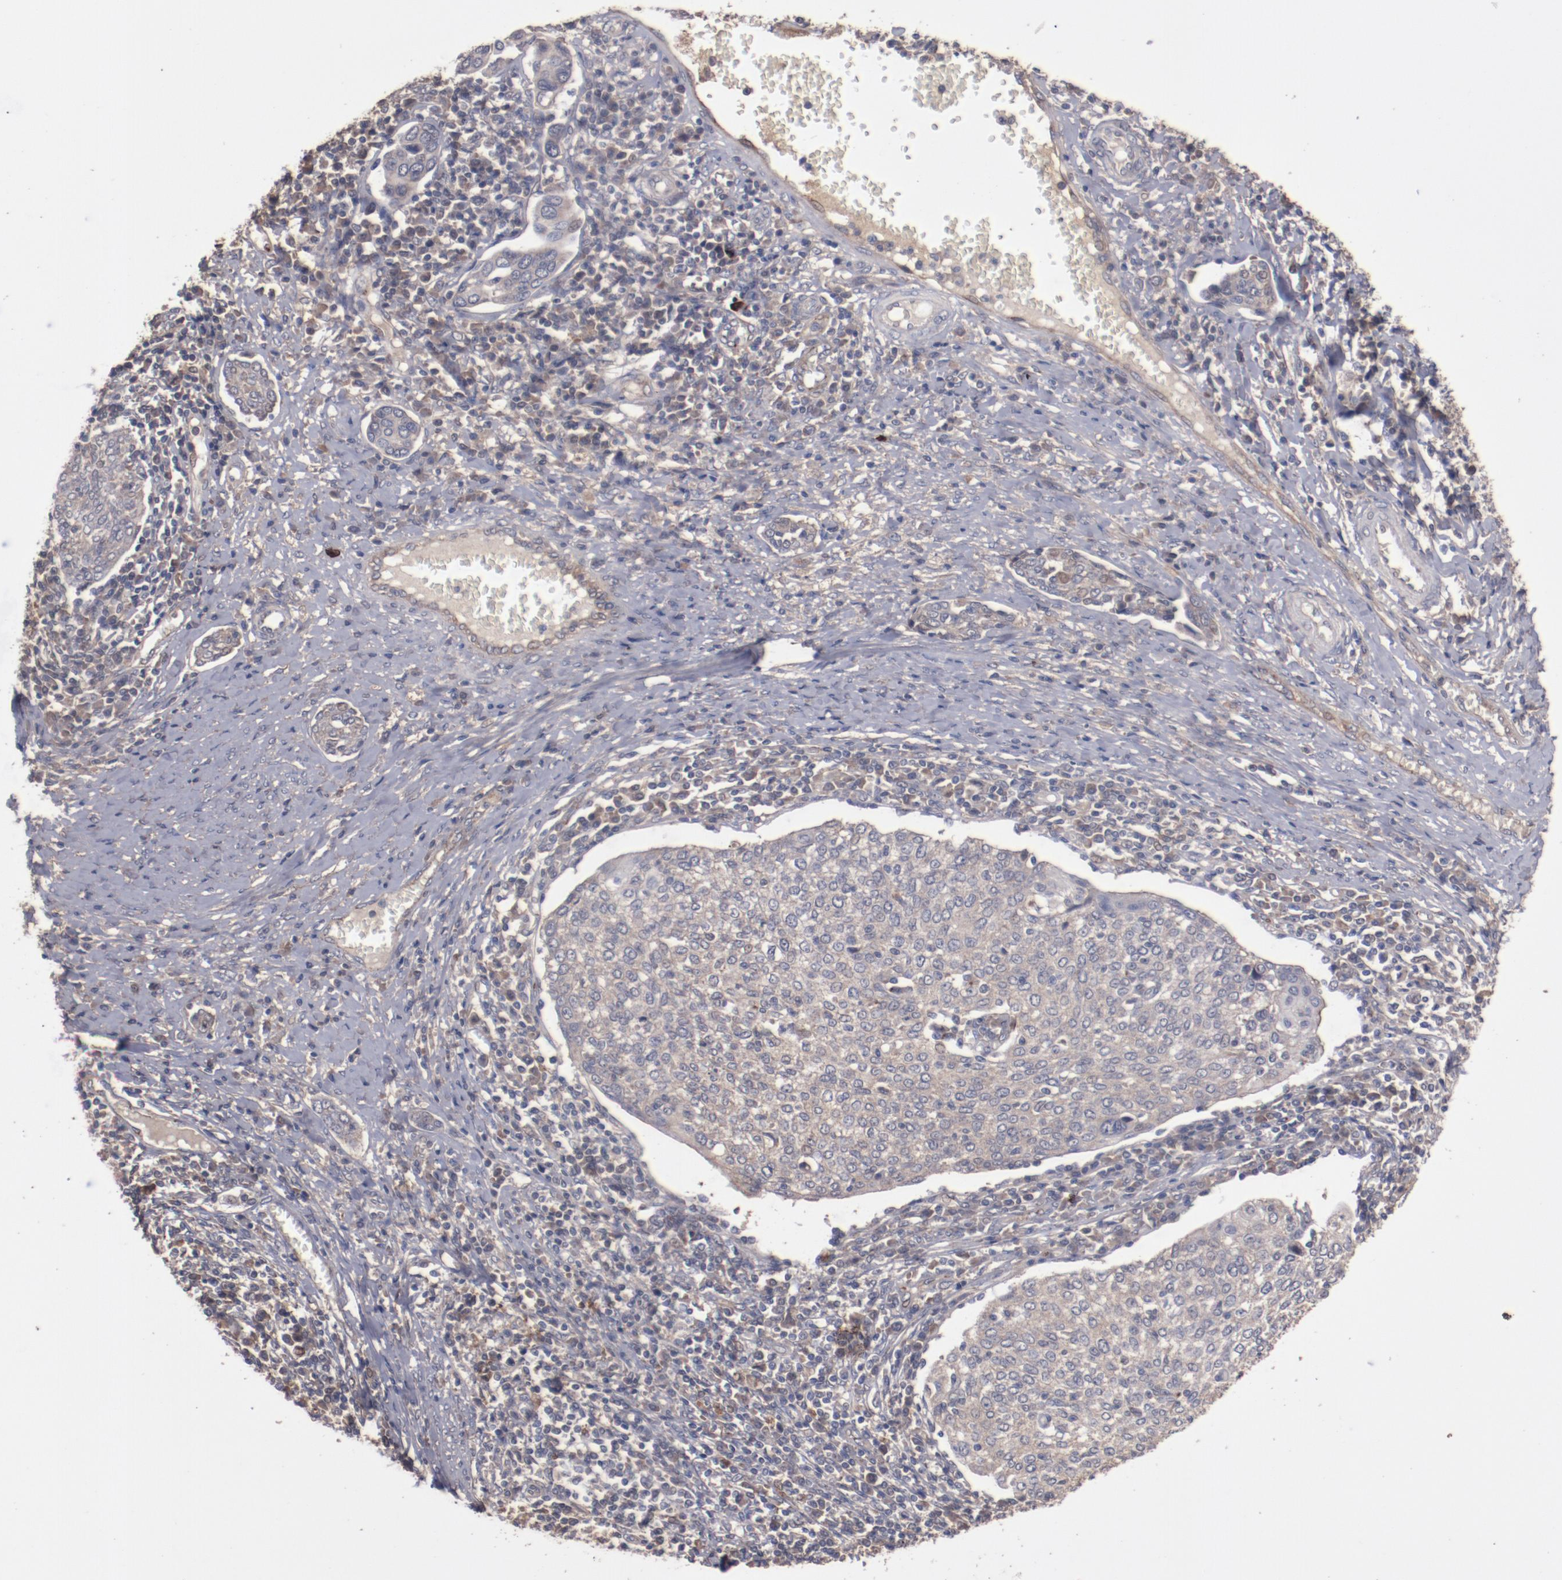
{"staining": {"intensity": "weak", "quantity": ">75%", "location": "cytoplasmic/membranous"}, "tissue": "cervical cancer", "cell_type": "Tumor cells", "image_type": "cancer", "snomed": [{"axis": "morphology", "description": "Squamous cell carcinoma, NOS"}, {"axis": "topography", "description": "Cervix"}], "caption": "Immunohistochemical staining of cervical cancer (squamous cell carcinoma) exhibits weak cytoplasmic/membranous protein positivity in about >75% of tumor cells.", "gene": "DIPK2B", "patient": {"sex": "female", "age": 40}}